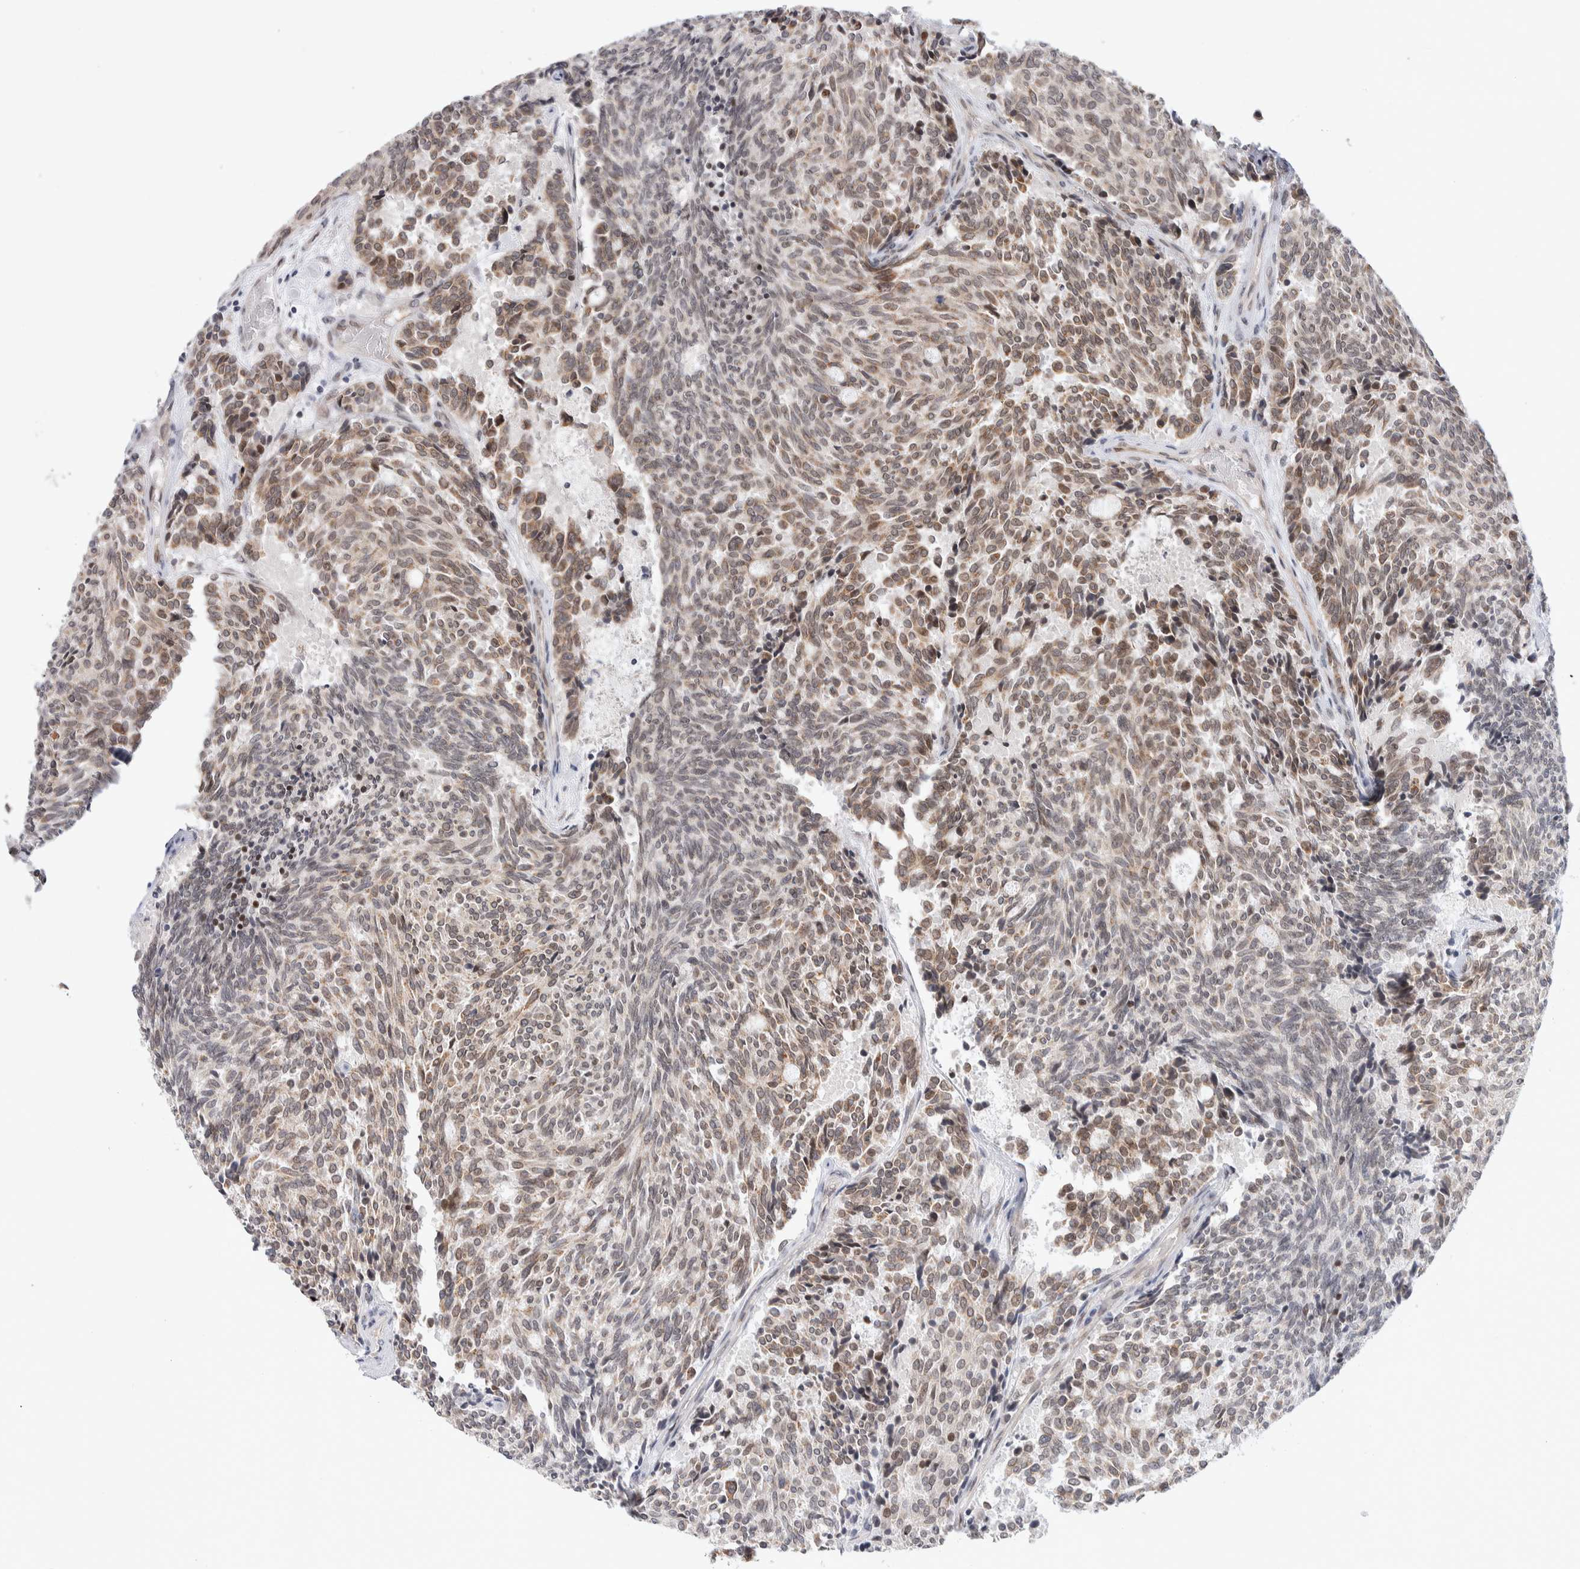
{"staining": {"intensity": "weak", "quantity": "25%-75%", "location": "cytoplasmic/membranous,nuclear"}, "tissue": "carcinoid", "cell_type": "Tumor cells", "image_type": "cancer", "snomed": [{"axis": "morphology", "description": "Carcinoid, malignant, NOS"}, {"axis": "topography", "description": "Pancreas"}], "caption": "Immunohistochemistry (IHC) micrograph of human carcinoid stained for a protein (brown), which exhibits low levels of weak cytoplasmic/membranous and nuclear expression in approximately 25%-75% of tumor cells.", "gene": "CRAT", "patient": {"sex": "female", "age": 54}}